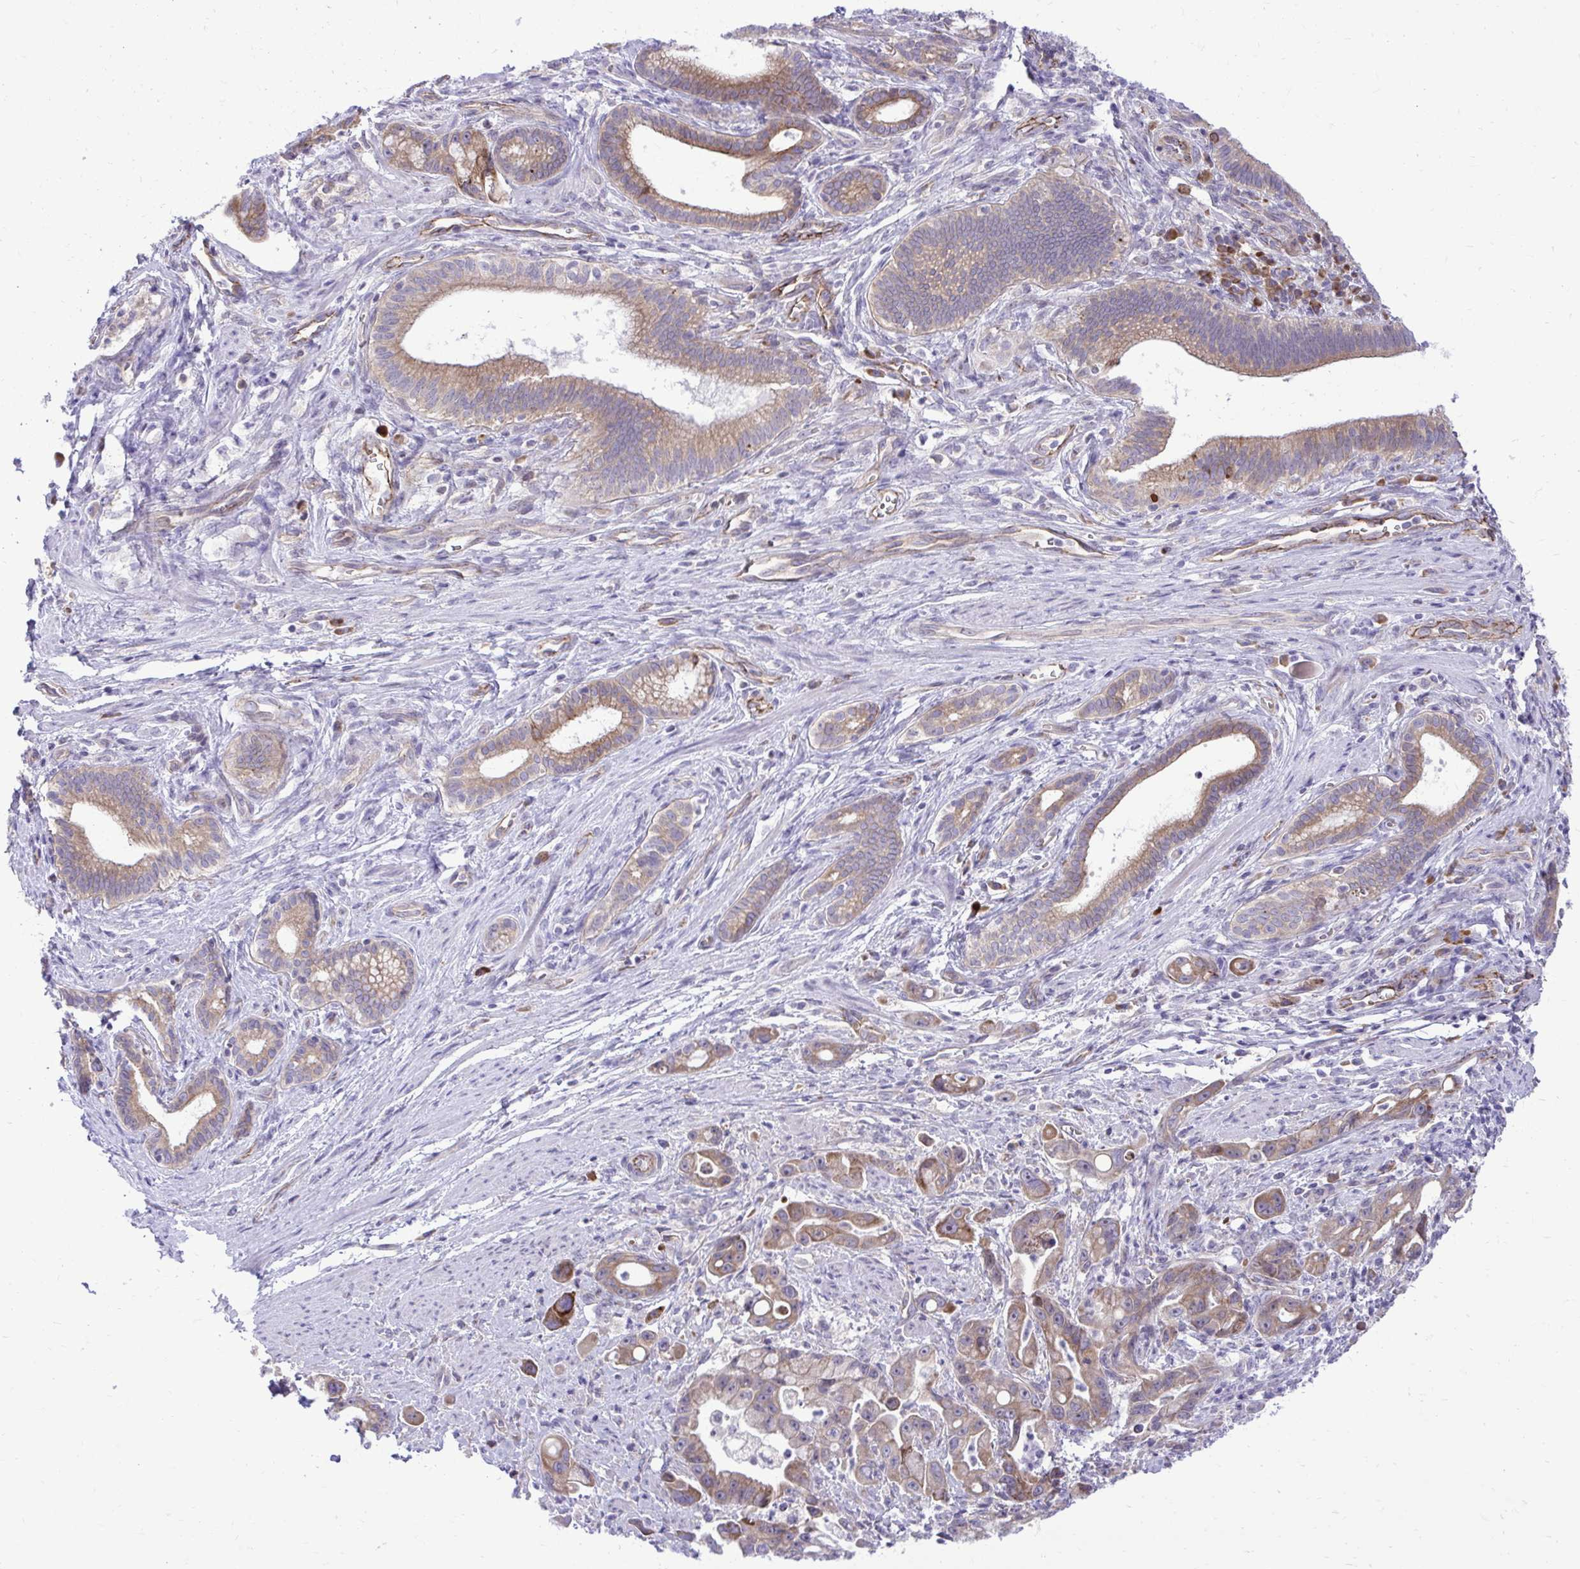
{"staining": {"intensity": "moderate", "quantity": ">75%", "location": "cytoplasmic/membranous"}, "tissue": "pancreatic cancer", "cell_type": "Tumor cells", "image_type": "cancer", "snomed": [{"axis": "morphology", "description": "Adenocarcinoma, NOS"}, {"axis": "topography", "description": "Pancreas"}], "caption": "Protein staining shows moderate cytoplasmic/membranous expression in about >75% of tumor cells in pancreatic adenocarcinoma.", "gene": "METTL9", "patient": {"sex": "male", "age": 68}}